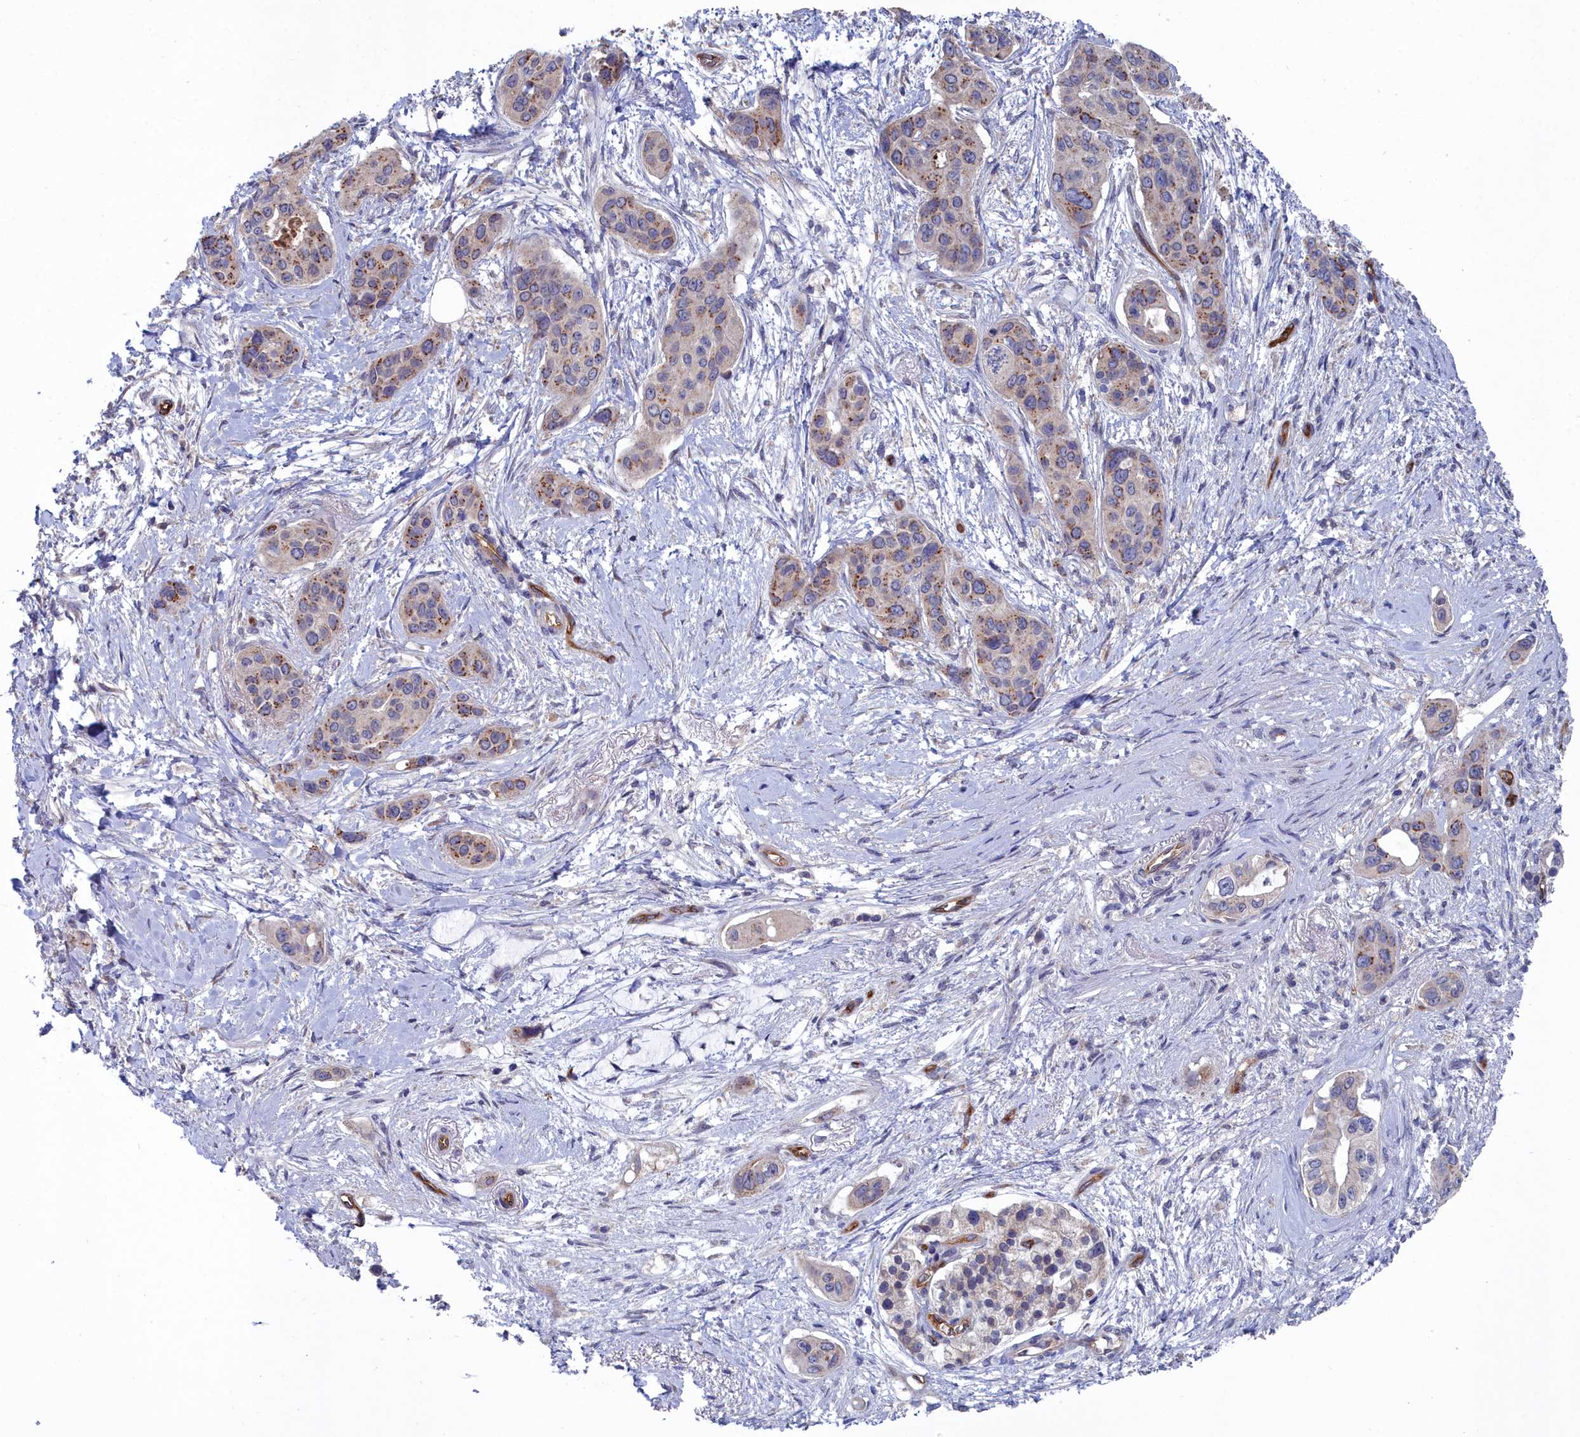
{"staining": {"intensity": "moderate", "quantity": "<25%", "location": "cytoplasmic/membranous"}, "tissue": "pancreatic cancer", "cell_type": "Tumor cells", "image_type": "cancer", "snomed": [{"axis": "morphology", "description": "Adenocarcinoma, NOS"}, {"axis": "topography", "description": "Pancreas"}], "caption": "Tumor cells reveal low levels of moderate cytoplasmic/membranous staining in about <25% of cells in pancreatic cancer. (Stains: DAB in brown, nuclei in blue, Microscopy: brightfield microscopy at high magnification).", "gene": "RDX", "patient": {"sex": "male", "age": 72}}